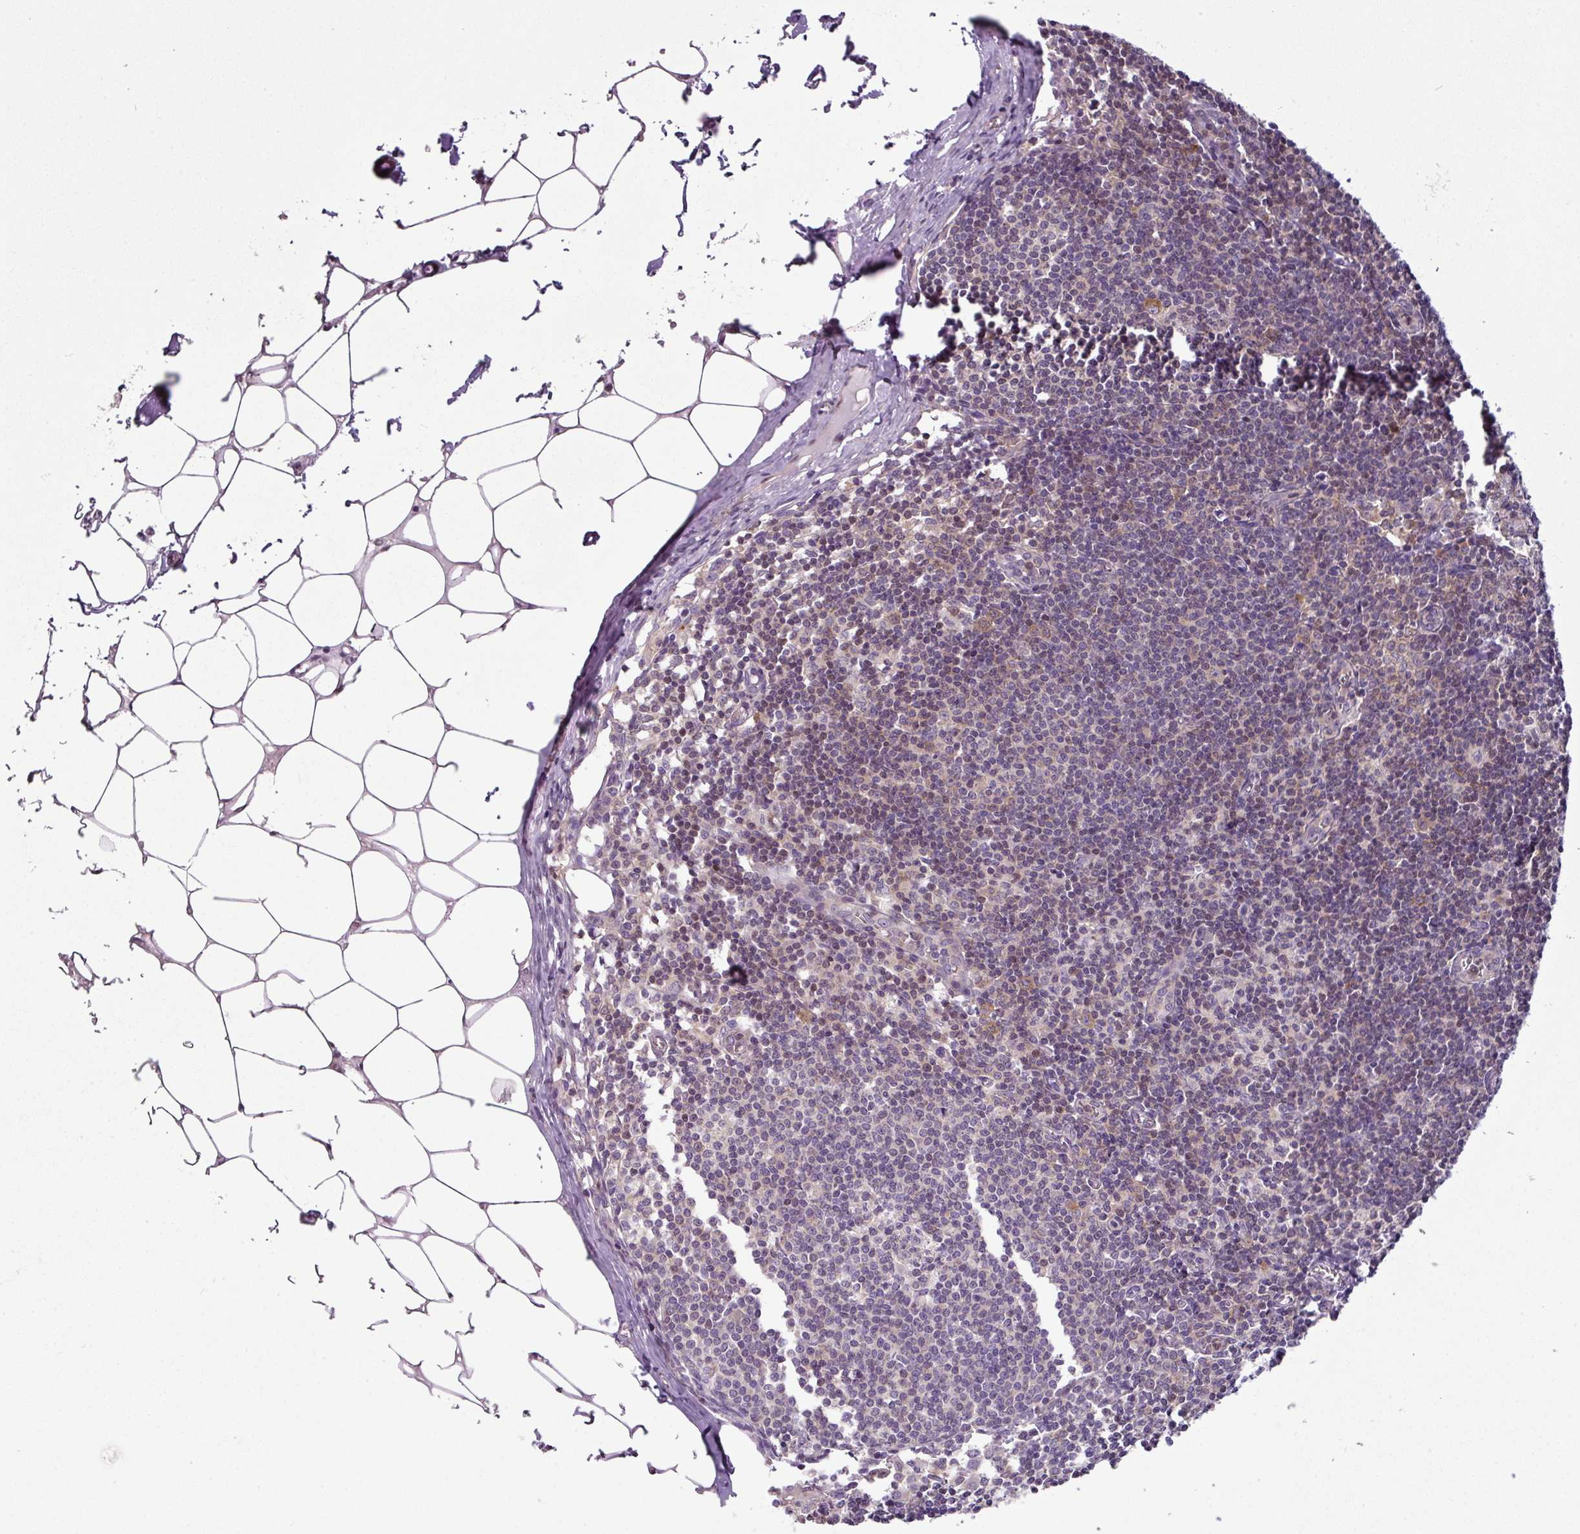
{"staining": {"intensity": "negative", "quantity": "none", "location": "none"}, "tissue": "lymph node", "cell_type": "Germinal center cells", "image_type": "normal", "snomed": [{"axis": "morphology", "description": "Normal tissue, NOS"}, {"axis": "topography", "description": "Lymph node"}], "caption": "The photomicrograph shows no staining of germinal center cells in unremarkable lymph node. Nuclei are stained in blue.", "gene": "TTLL12", "patient": {"sex": "female", "age": 42}}